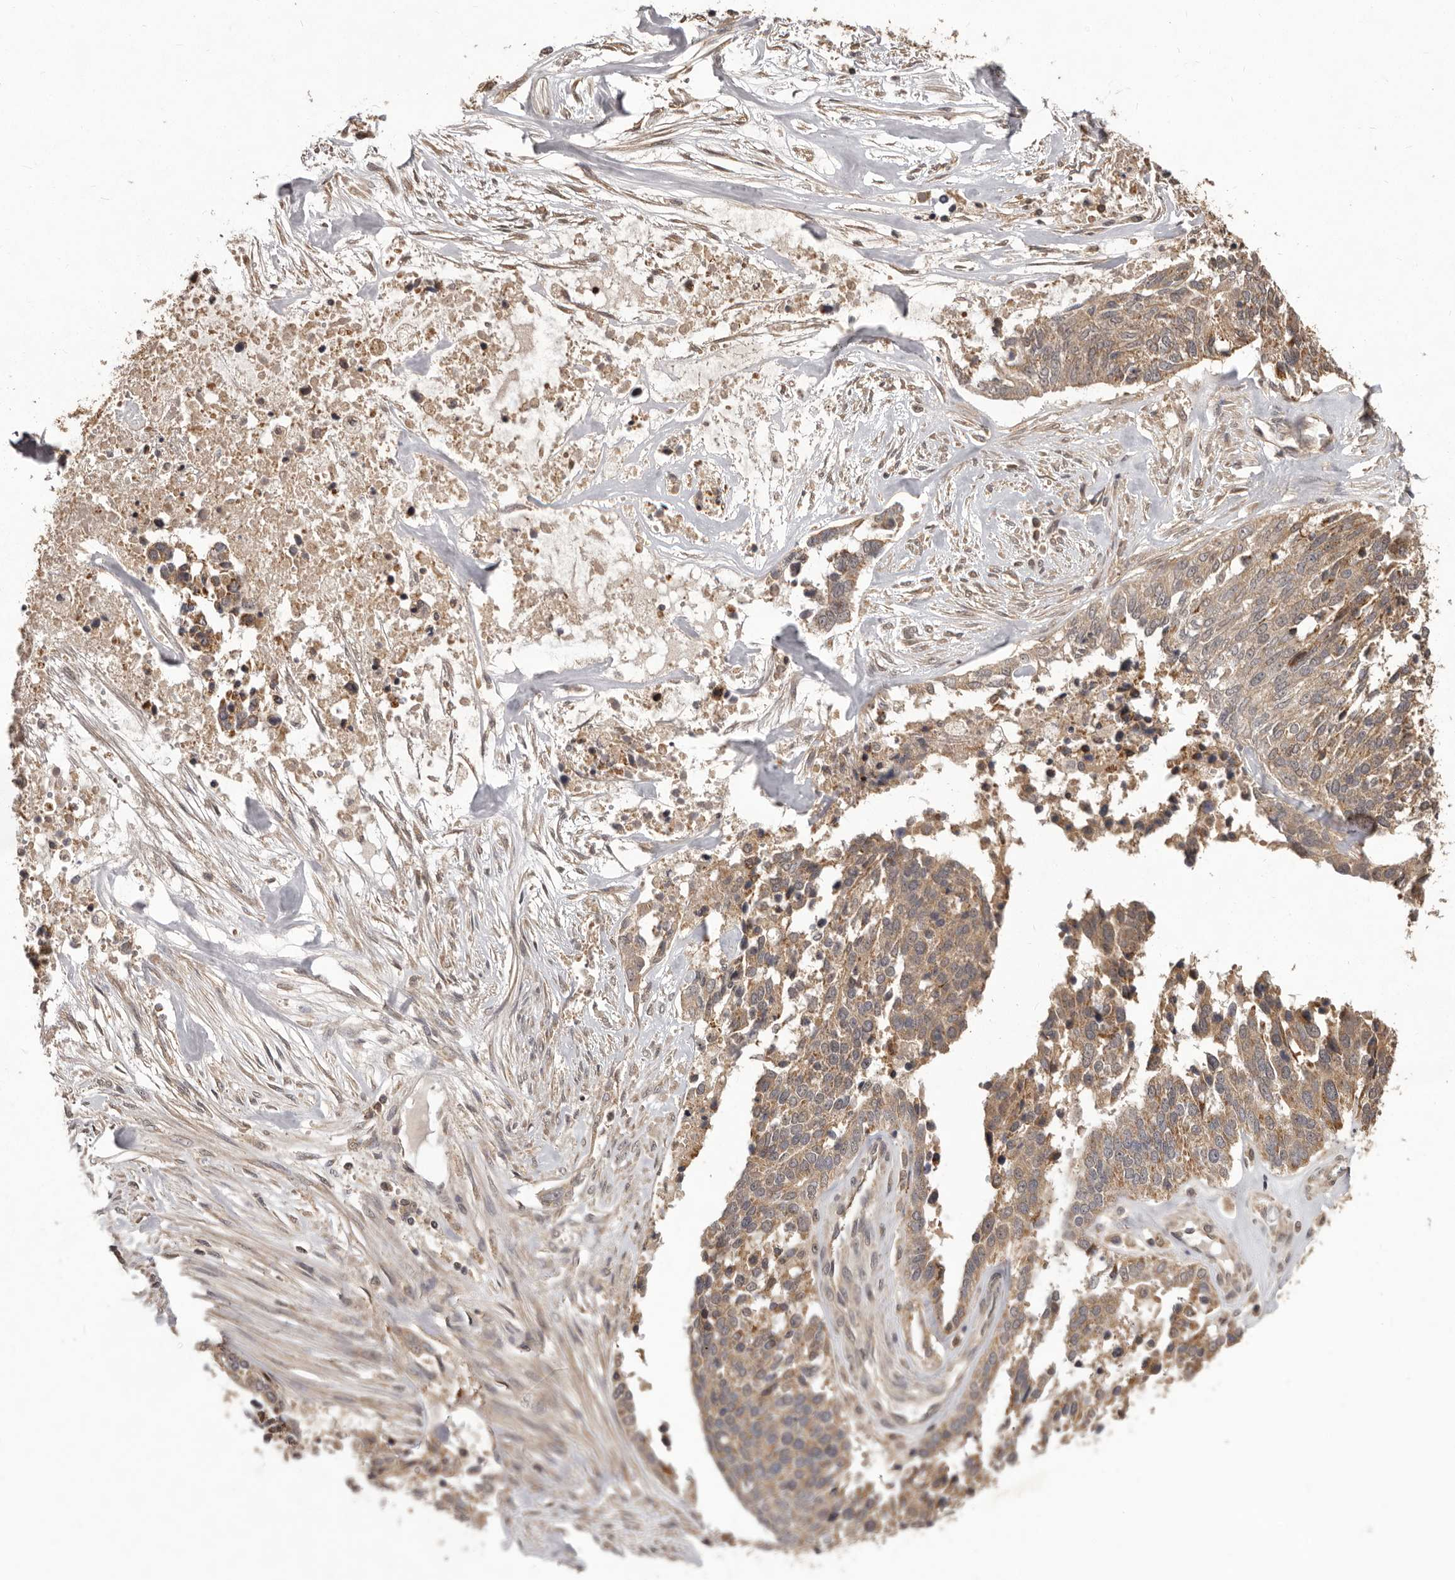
{"staining": {"intensity": "moderate", "quantity": ">75%", "location": "cytoplasmic/membranous"}, "tissue": "ovarian cancer", "cell_type": "Tumor cells", "image_type": "cancer", "snomed": [{"axis": "morphology", "description": "Cystadenocarcinoma, serous, NOS"}, {"axis": "topography", "description": "Ovary"}], "caption": "The histopathology image displays staining of serous cystadenocarcinoma (ovarian), revealing moderate cytoplasmic/membranous protein staining (brown color) within tumor cells. (brown staining indicates protein expression, while blue staining denotes nuclei).", "gene": "MTO1", "patient": {"sex": "female", "age": 44}}